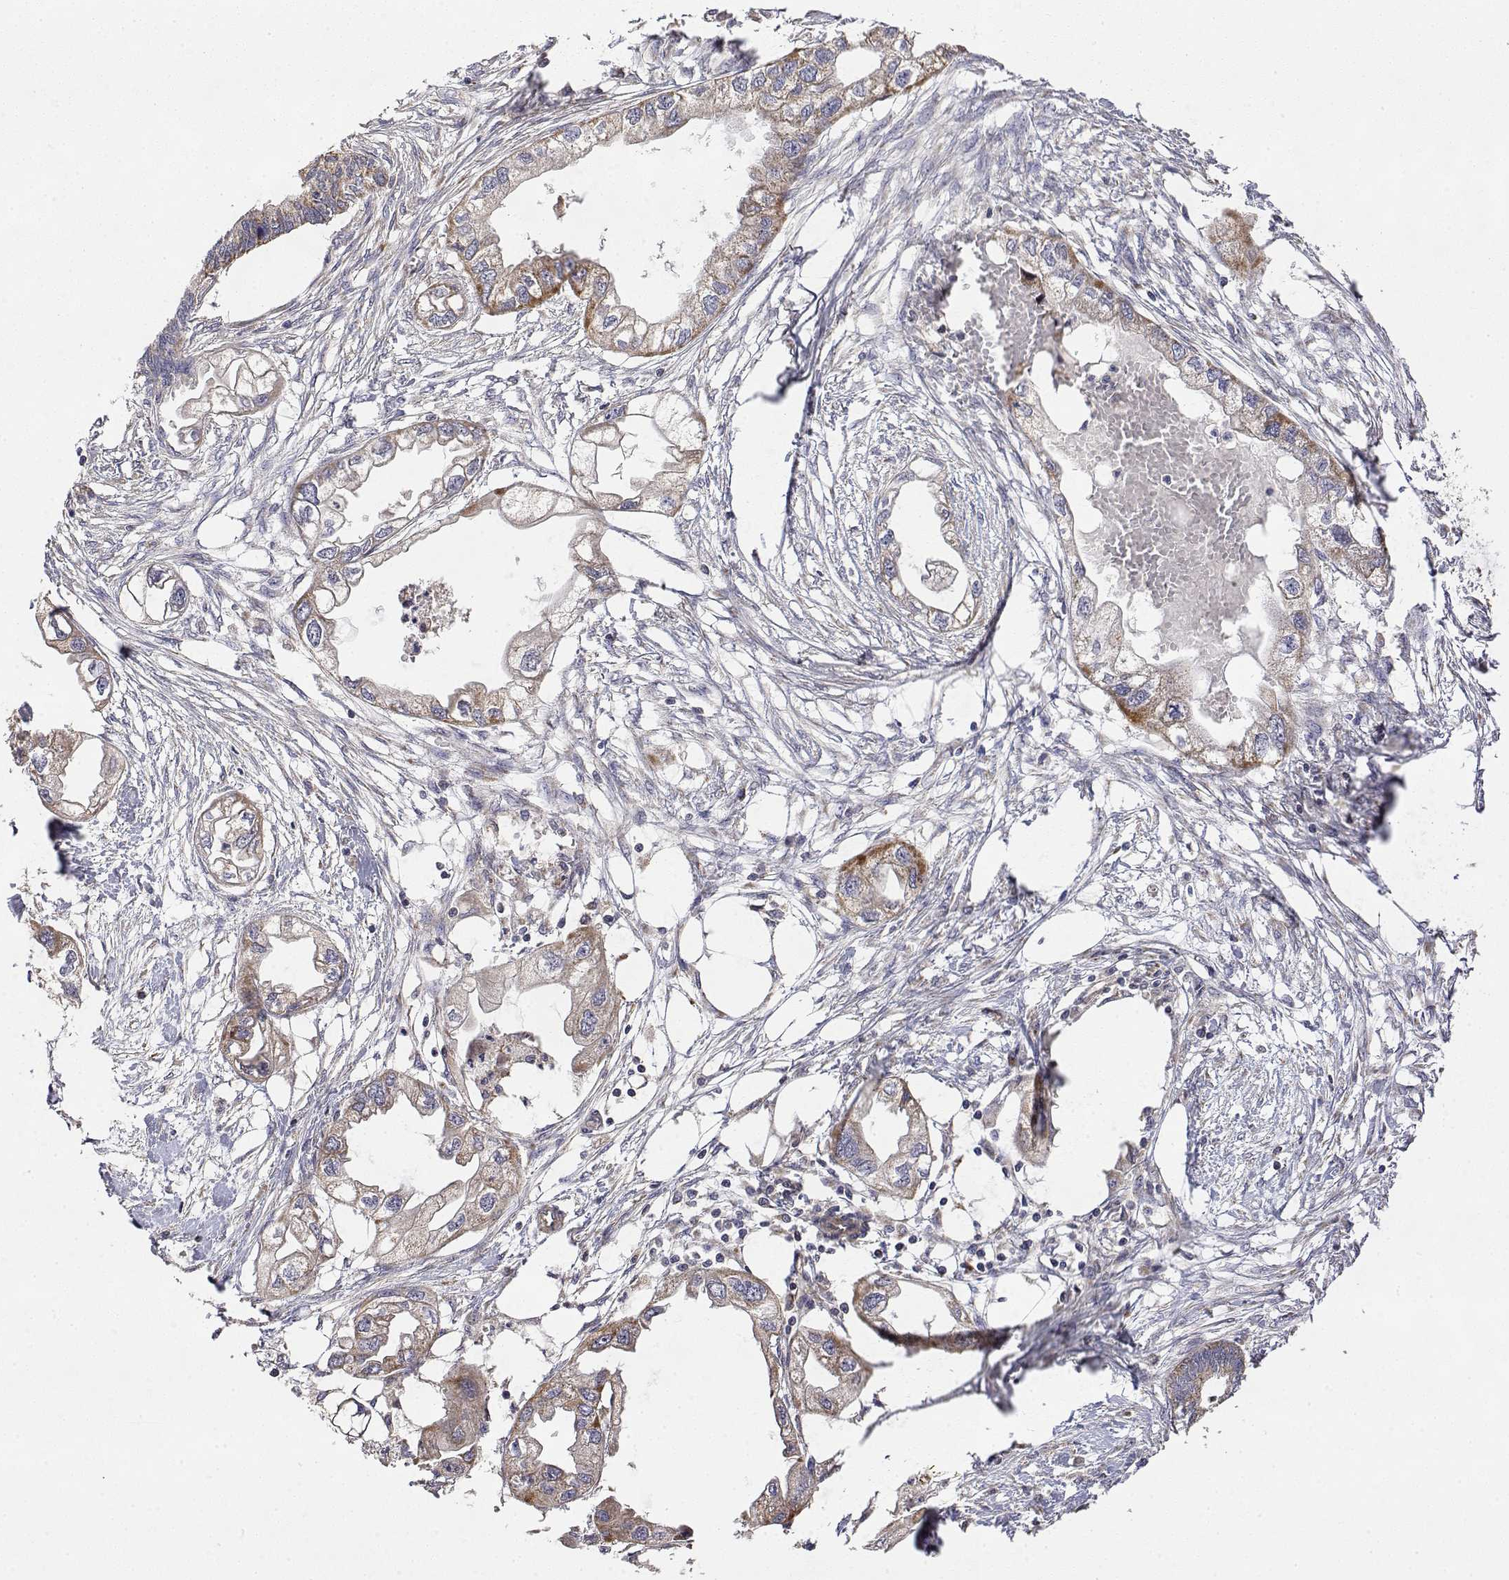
{"staining": {"intensity": "weak", "quantity": ">75%", "location": "cytoplasmic/membranous"}, "tissue": "endometrial cancer", "cell_type": "Tumor cells", "image_type": "cancer", "snomed": [{"axis": "morphology", "description": "Adenocarcinoma, NOS"}, {"axis": "morphology", "description": "Adenocarcinoma, metastatic, NOS"}, {"axis": "topography", "description": "Adipose tissue"}, {"axis": "topography", "description": "Endometrium"}], "caption": "Endometrial cancer (adenocarcinoma) was stained to show a protein in brown. There is low levels of weak cytoplasmic/membranous staining in approximately >75% of tumor cells. Using DAB (3,3'-diaminobenzidine) (brown) and hematoxylin (blue) stains, captured at high magnification using brightfield microscopy.", "gene": "GADD45GIP1", "patient": {"sex": "female", "age": 67}}